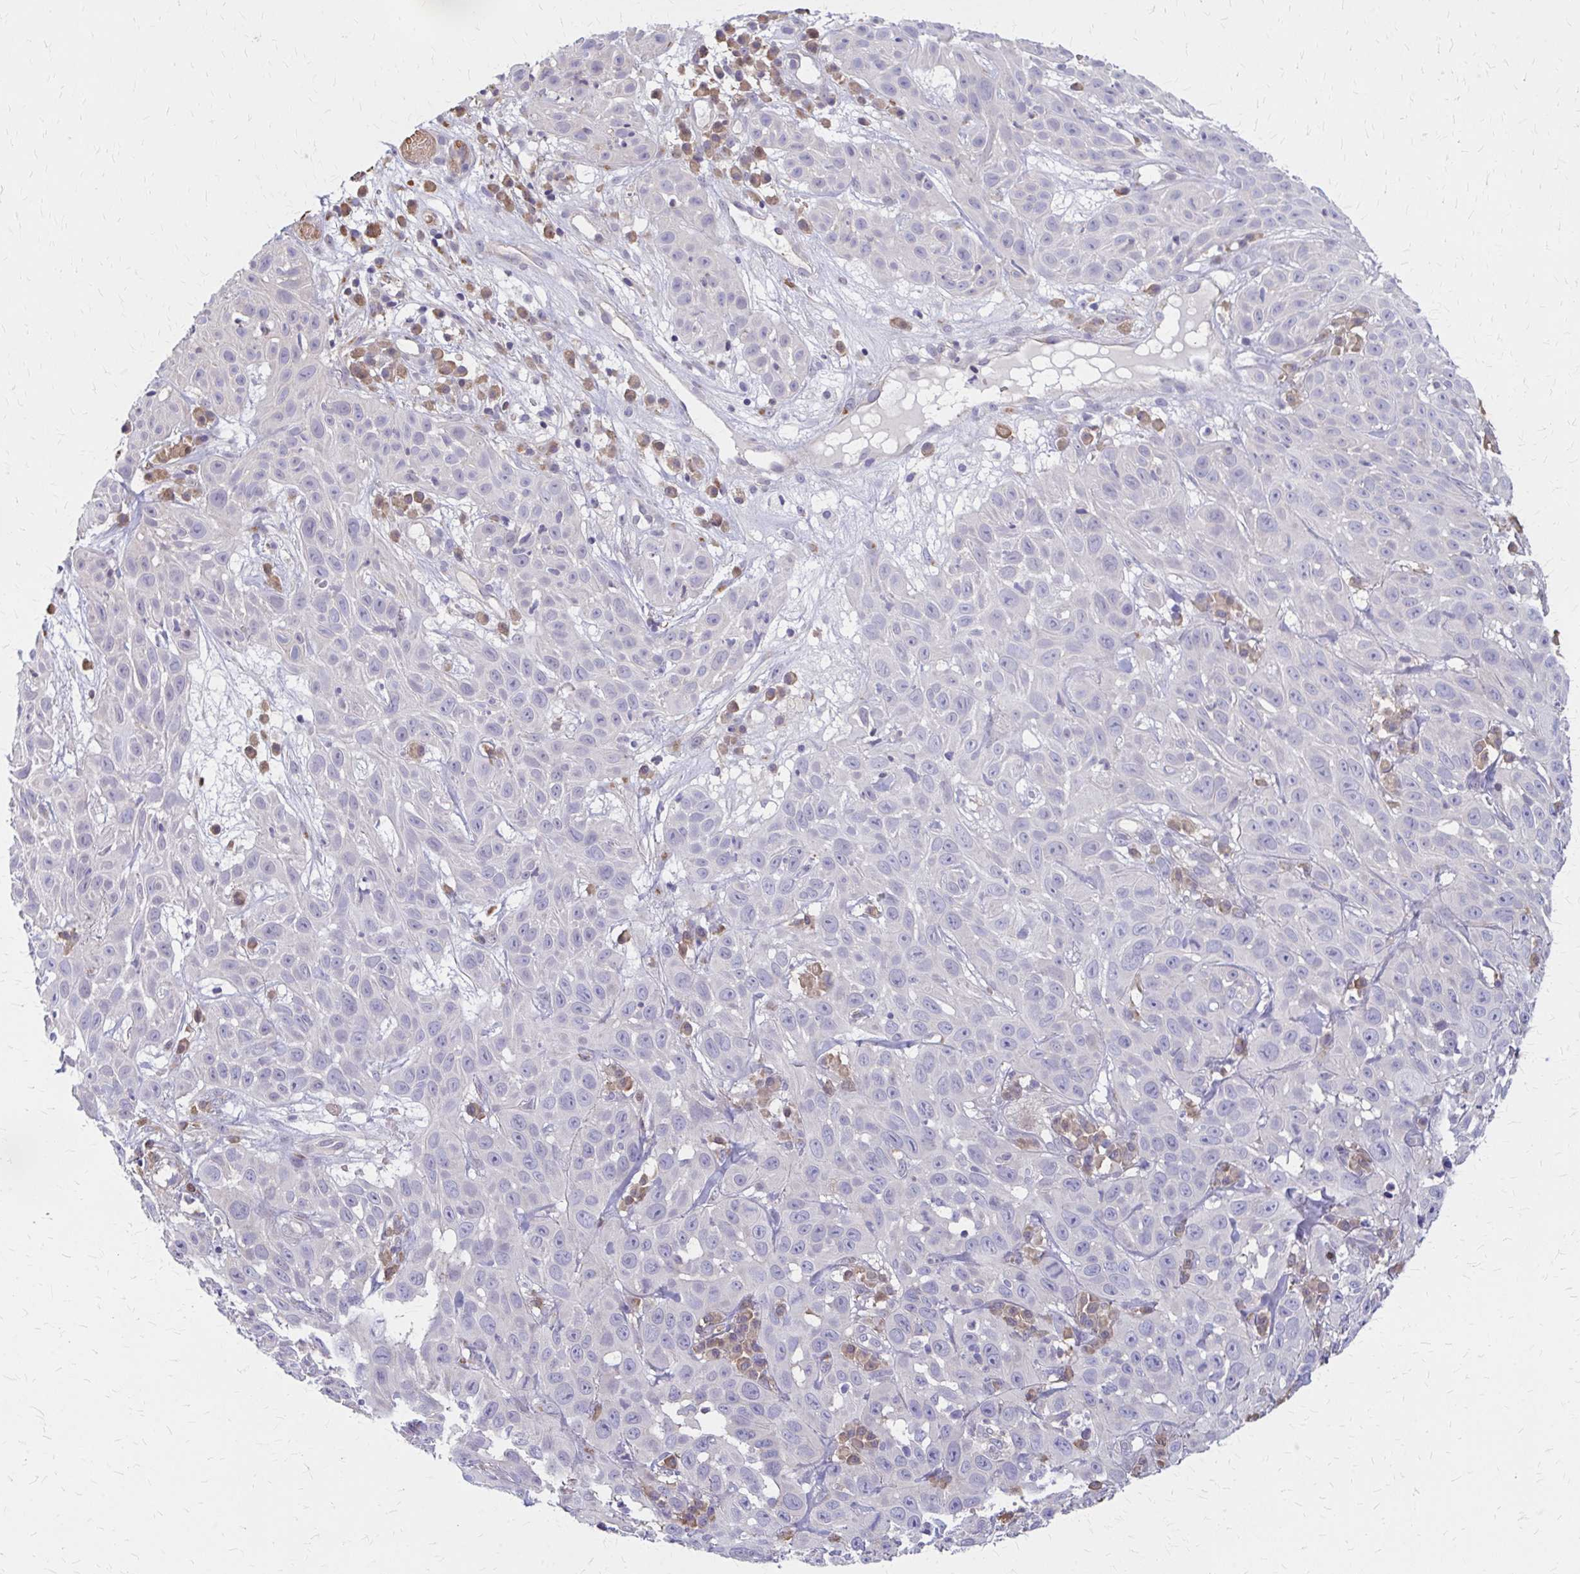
{"staining": {"intensity": "negative", "quantity": "none", "location": "none"}, "tissue": "skin cancer", "cell_type": "Tumor cells", "image_type": "cancer", "snomed": [{"axis": "morphology", "description": "Squamous cell carcinoma, NOS"}, {"axis": "topography", "description": "Skin"}], "caption": "The micrograph reveals no significant positivity in tumor cells of skin squamous cell carcinoma.", "gene": "IFI44L", "patient": {"sex": "male", "age": 82}}